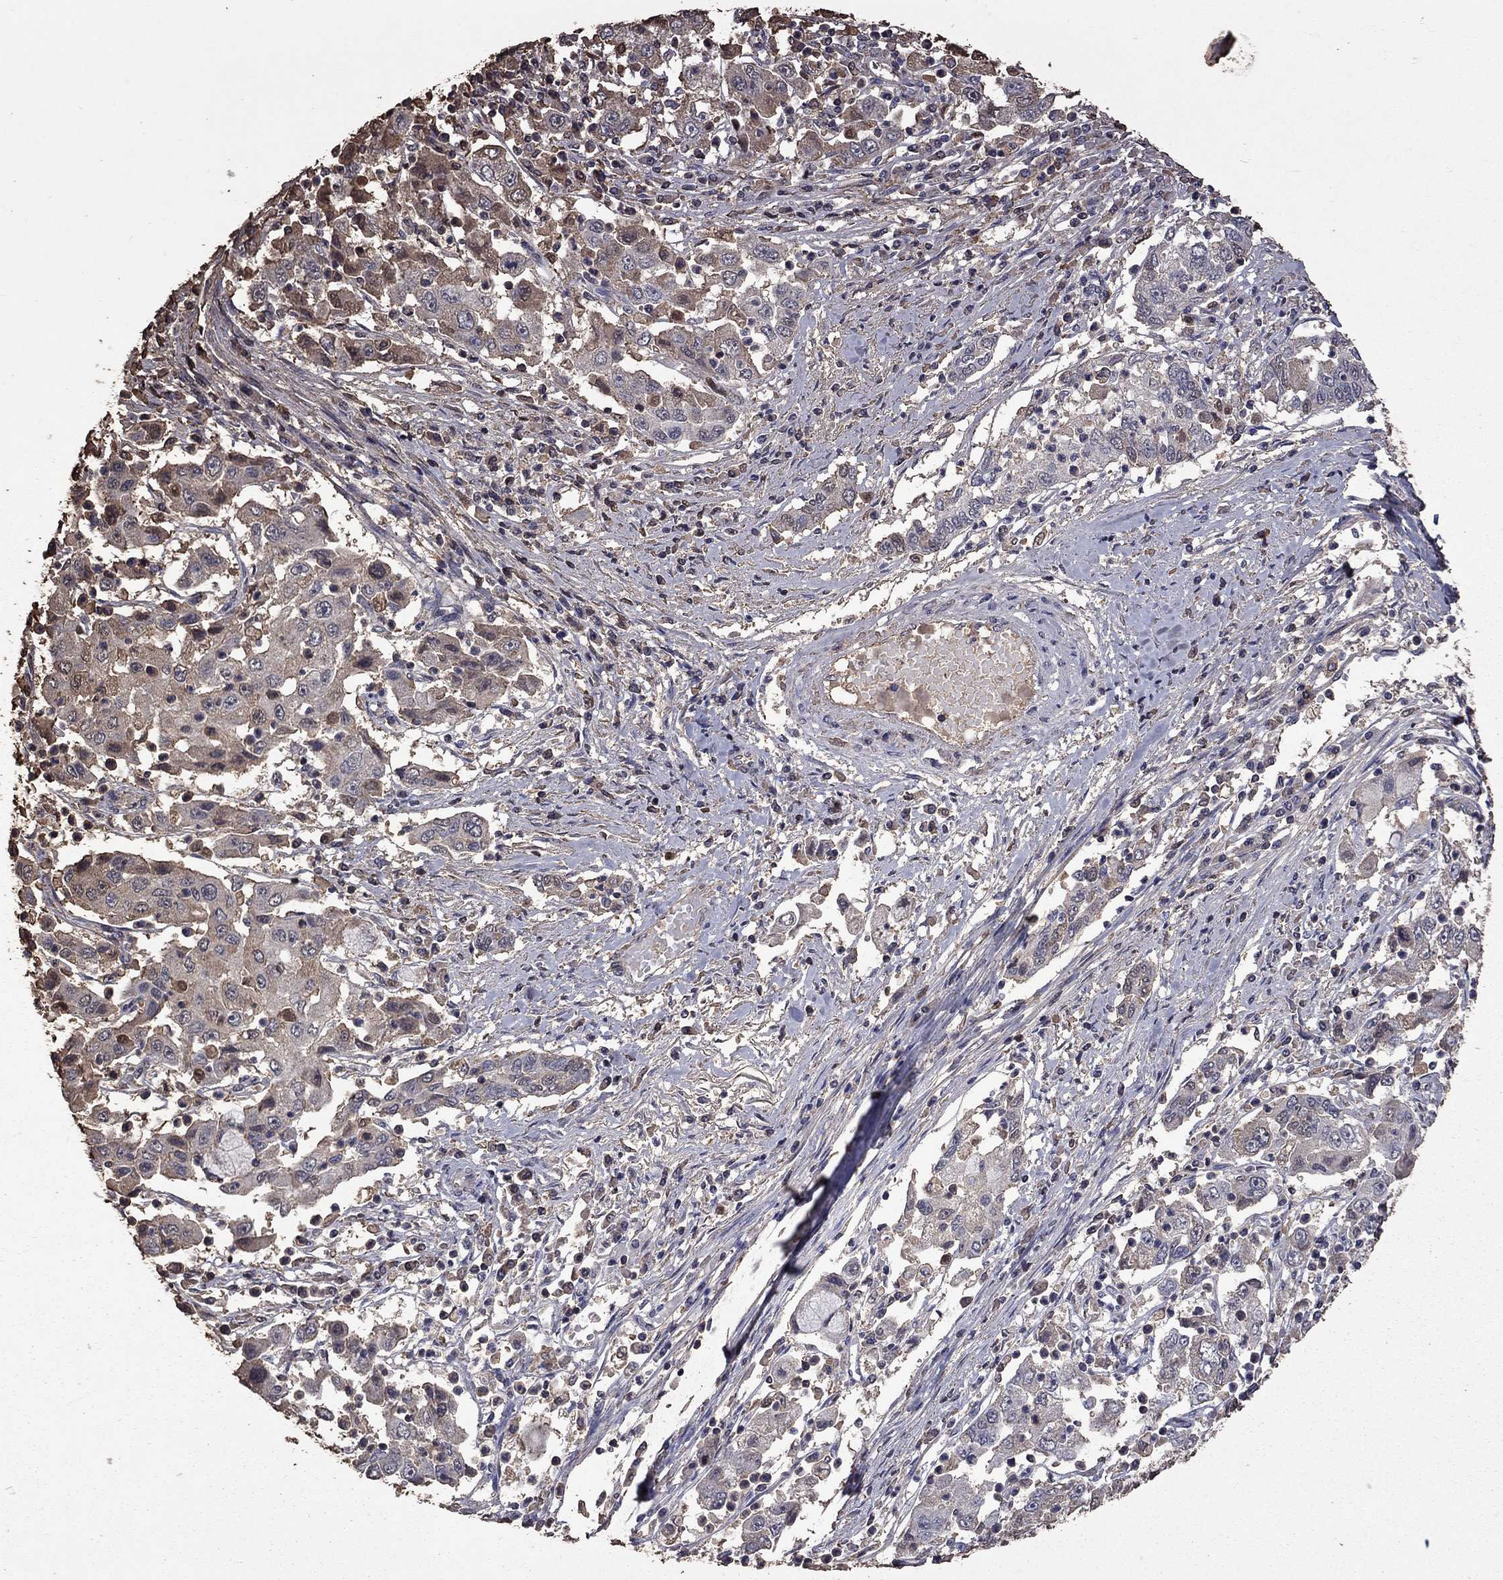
{"staining": {"intensity": "negative", "quantity": "none", "location": "none"}, "tissue": "cervical cancer", "cell_type": "Tumor cells", "image_type": "cancer", "snomed": [{"axis": "morphology", "description": "Squamous cell carcinoma, NOS"}, {"axis": "topography", "description": "Cervix"}], "caption": "IHC image of human cervical squamous cell carcinoma stained for a protein (brown), which reveals no positivity in tumor cells.", "gene": "SERPINA5", "patient": {"sex": "female", "age": 36}}